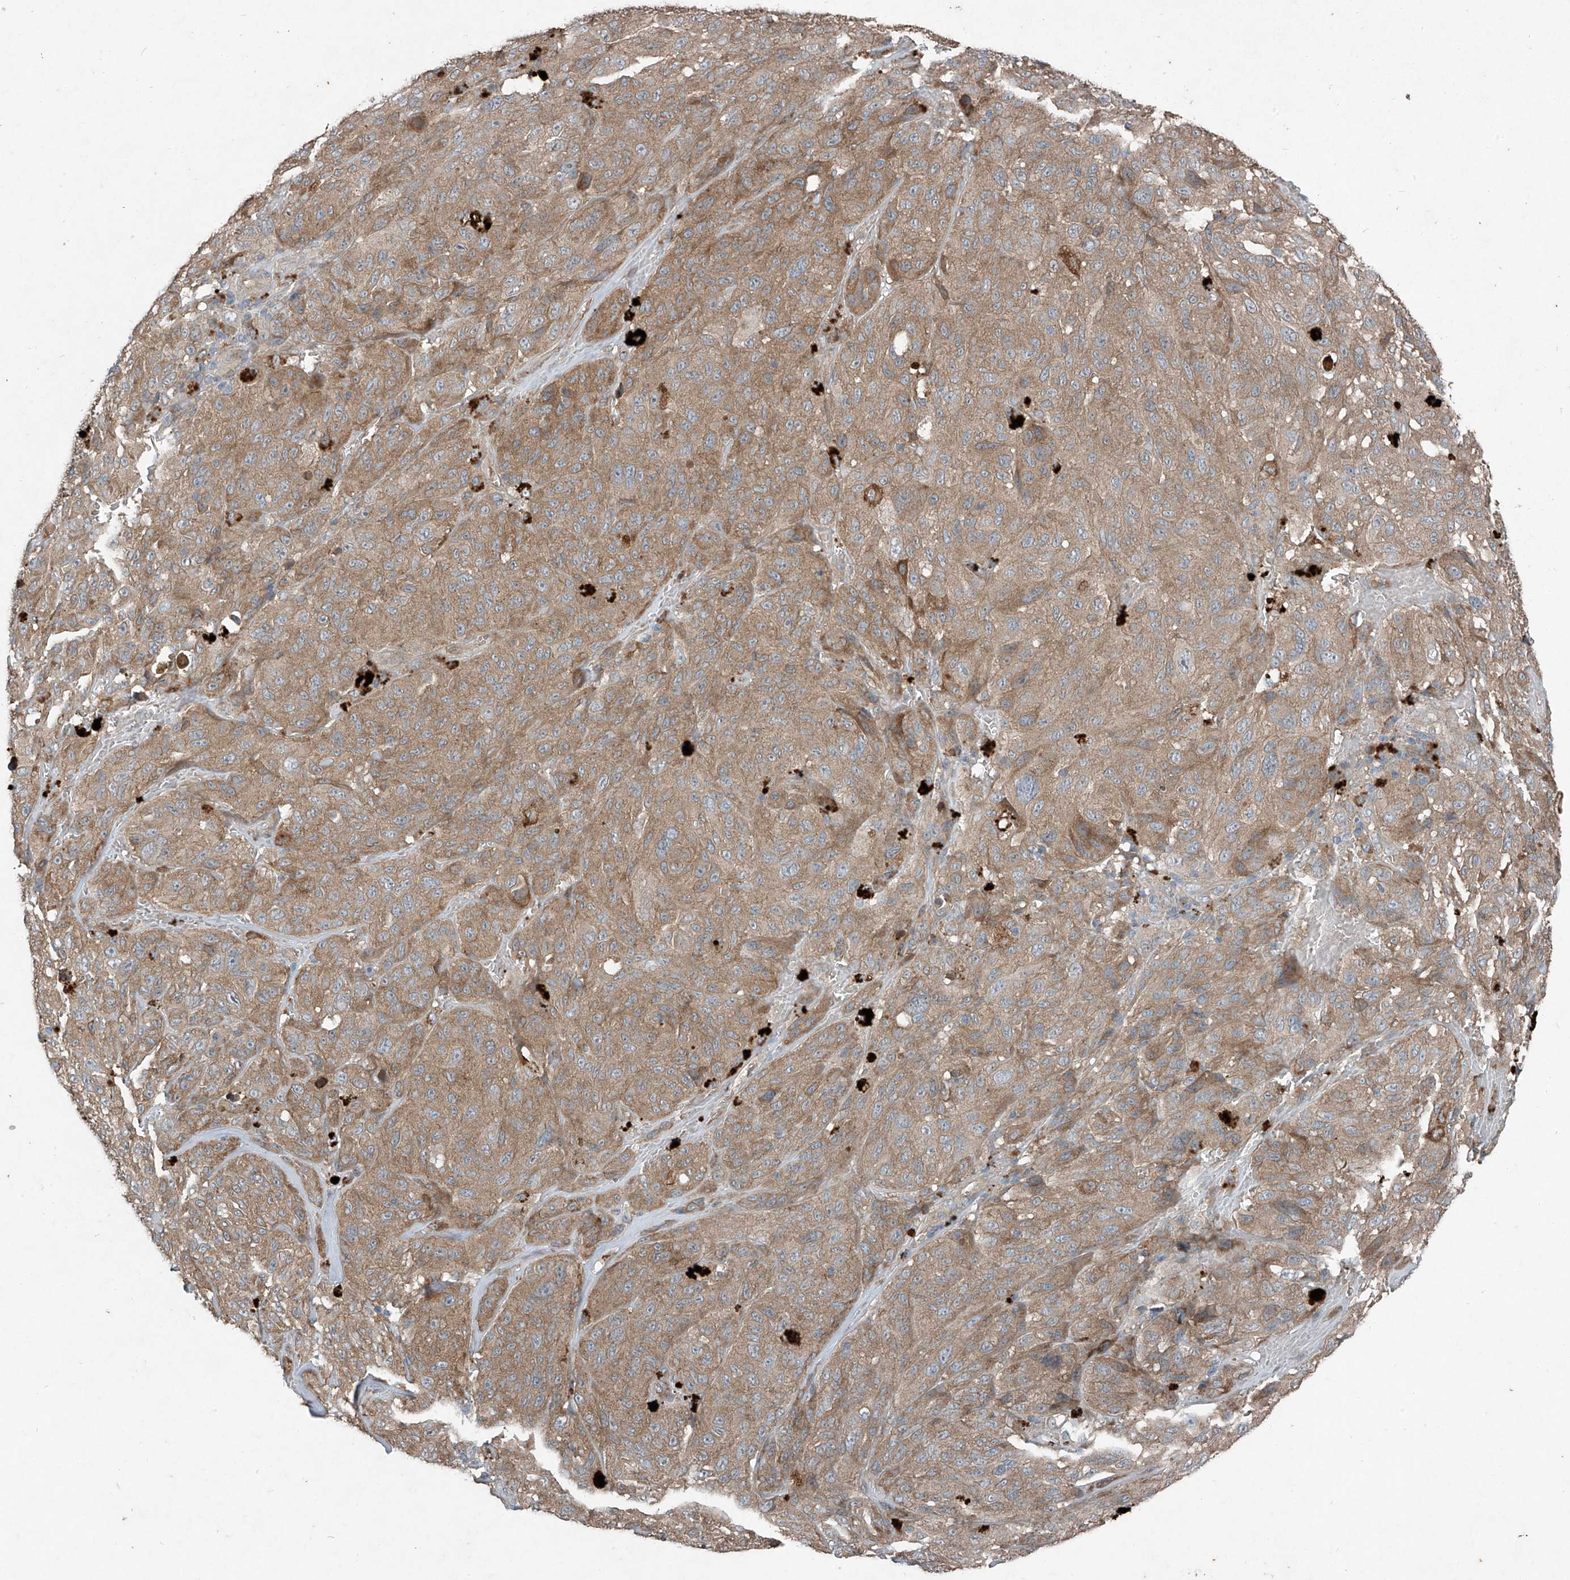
{"staining": {"intensity": "moderate", "quantity": ">75%", "location": "cytoplasmic/membranous"}, "tissue": "melanoma", "cell_type": "Tumor cells", "image_type": "cancer", "snomed": [{"axis": "morphology", "description": "Malignant melanoma, NOS"}, {"axis": "topography", "description": "Skin"}], "caption": "IHC (DAB (3,3'-diaminobenzidine)) staining of human melanoma displays moderate cytoplasmic/membranous protein staining in approximately >75% of tumor cells. The staining was performed using DAB, with brown indicating positive protein expression. Nuclei are stained blue with hematoxylin.", "gene": "FOXRED2", "patient": {"sex": "male", "age": 66}}